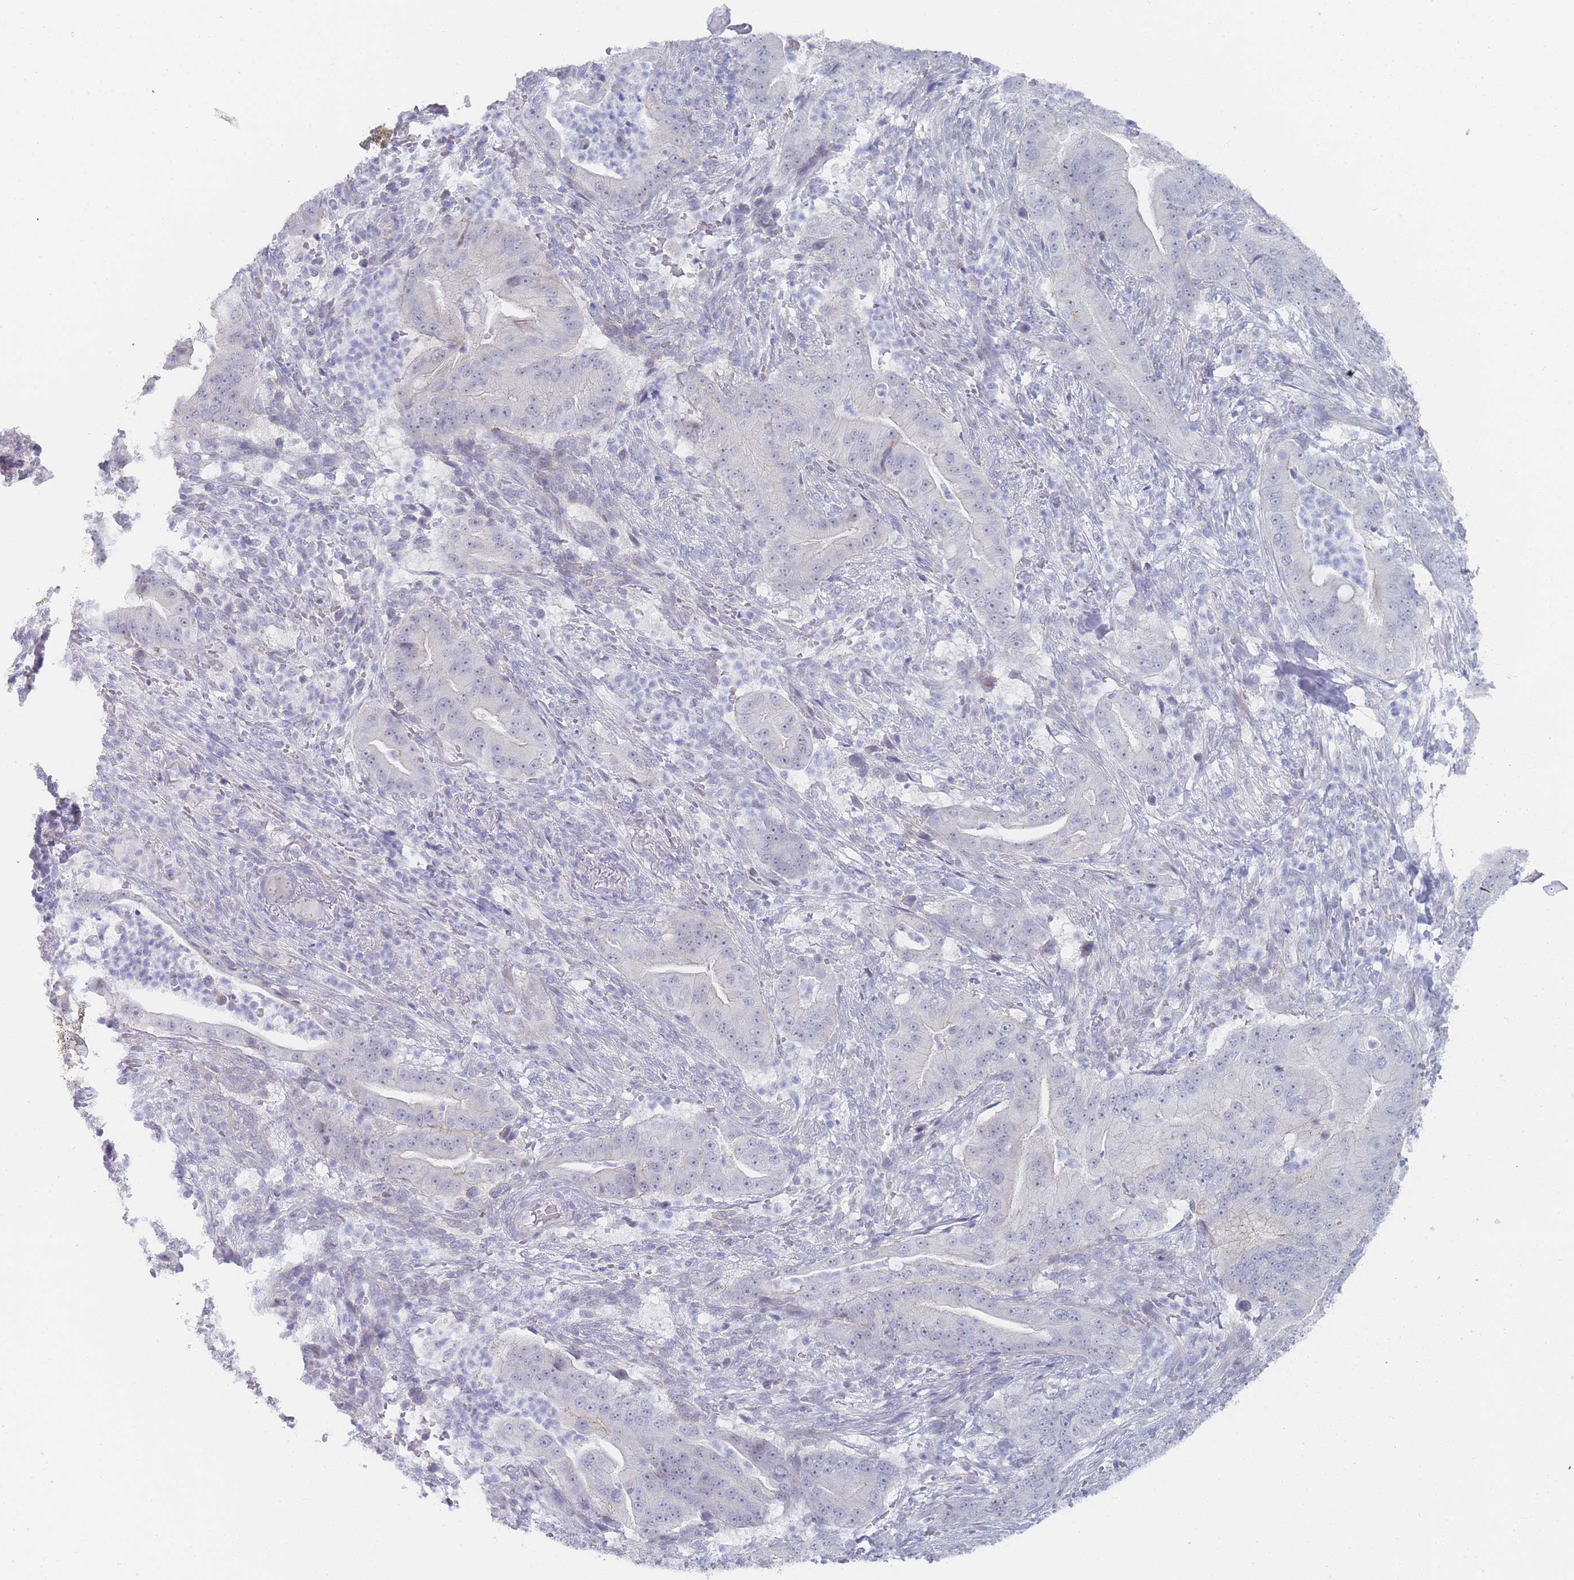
{"staining": {"intensity": "negative", "quantity": "none", "location": "none"}, "tissue": "pancreatic cancer", "cell_type": "Tumor cells", "image_type": "cancer", "snomed": [{"axis": "morphology", "description": "Adenocarcinoma, NOS"}, {"axis": "topography", "description": "Pancreas"}], "caption": "Immunohistochemical staining of pancreatic cancer reveals no significant expression in tumor cells.", "gene": "IMPG1", "patient": {"sex": "male", "age": 71}}